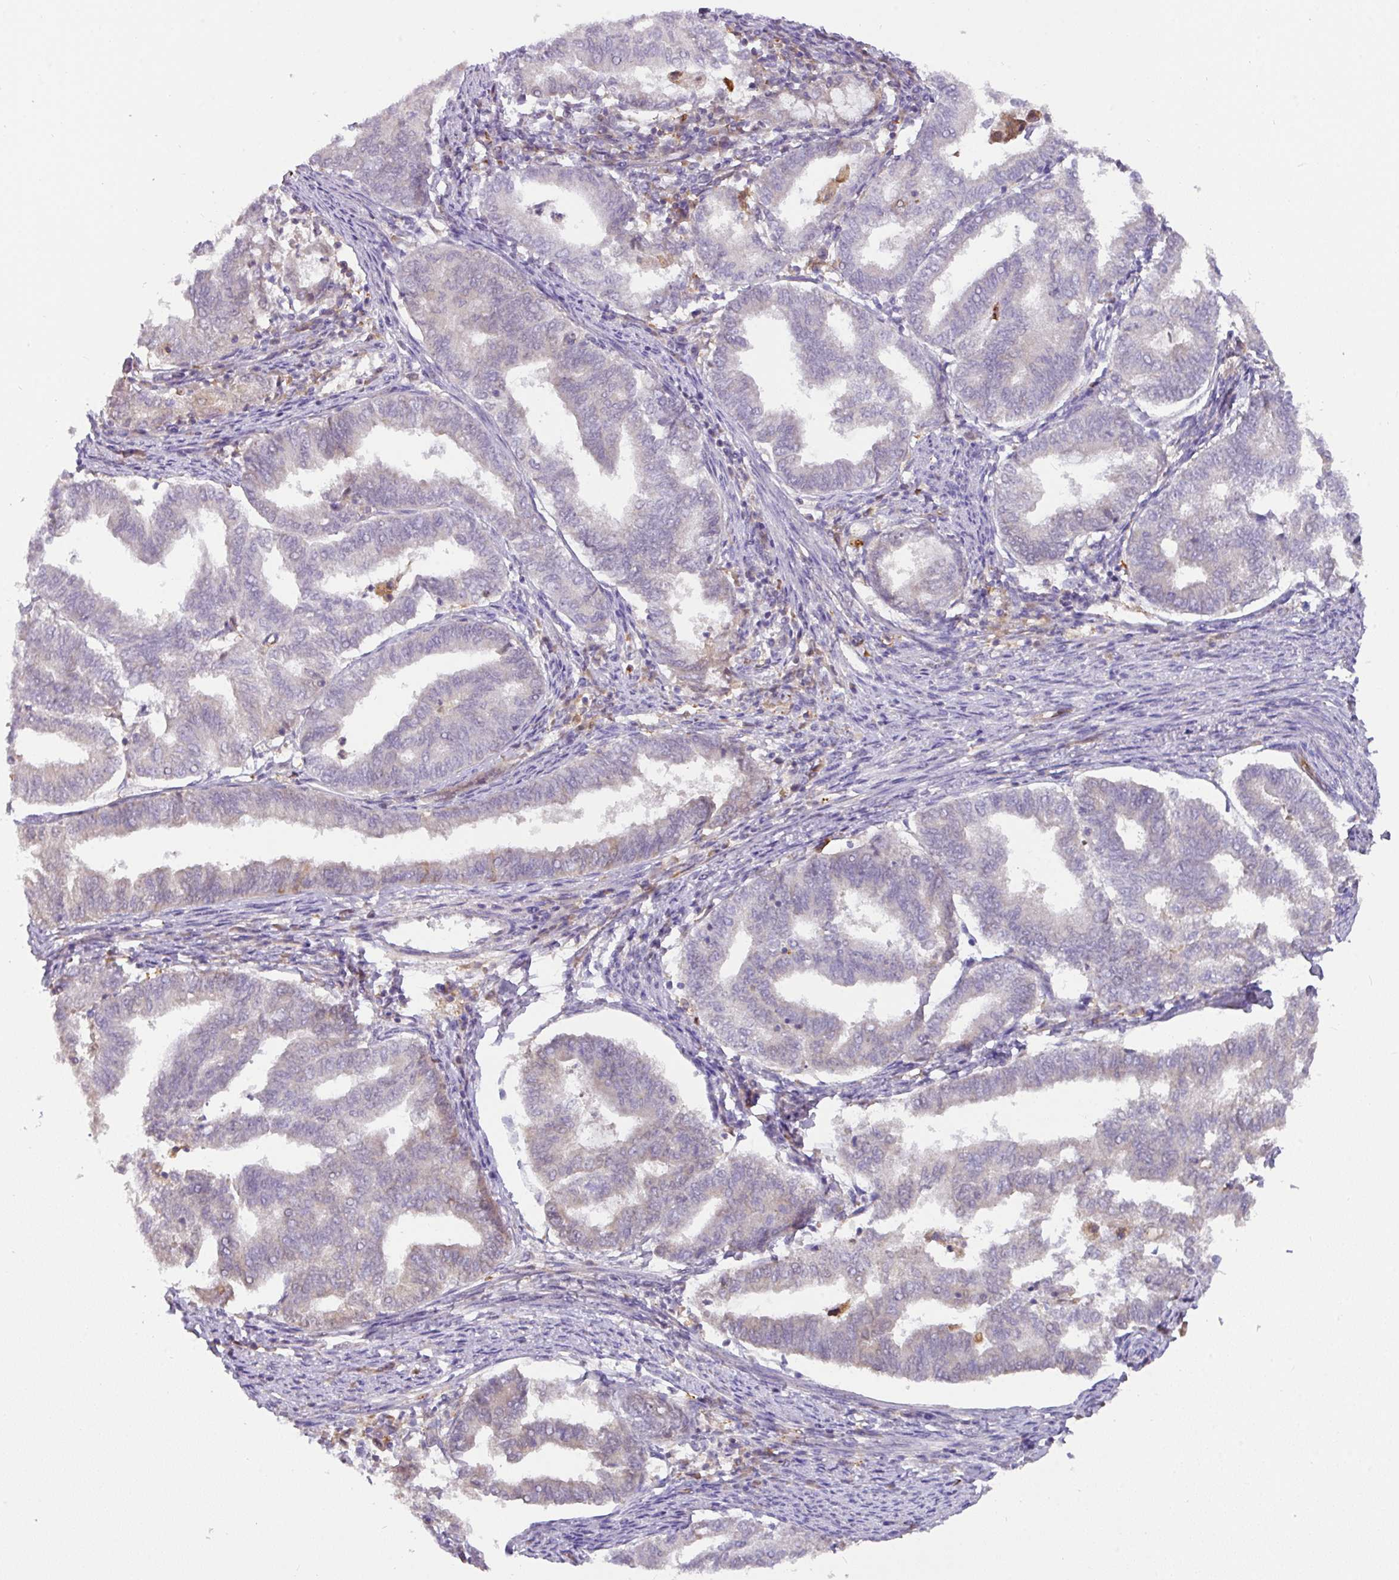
{"staining": {"intensity": "negative", "quantity": "none", "location": "none"}, "tissue": "endometrial cancer", "cell_type": "Tumor cells", "image_type": "cancer", "snomed": [{"axis": "morphology", "description": "Adenocarcinoma, NOS"}, {"axis": "topography", "description": "Endometrium"}], "caption": "This is a histopathology image of immunohistochemistry staining of endometrial adenocarcinoma, which shows no positivity in tumor cells.", "gene": "GCNT7", "patient": {"sex": "female", "age": 79}}